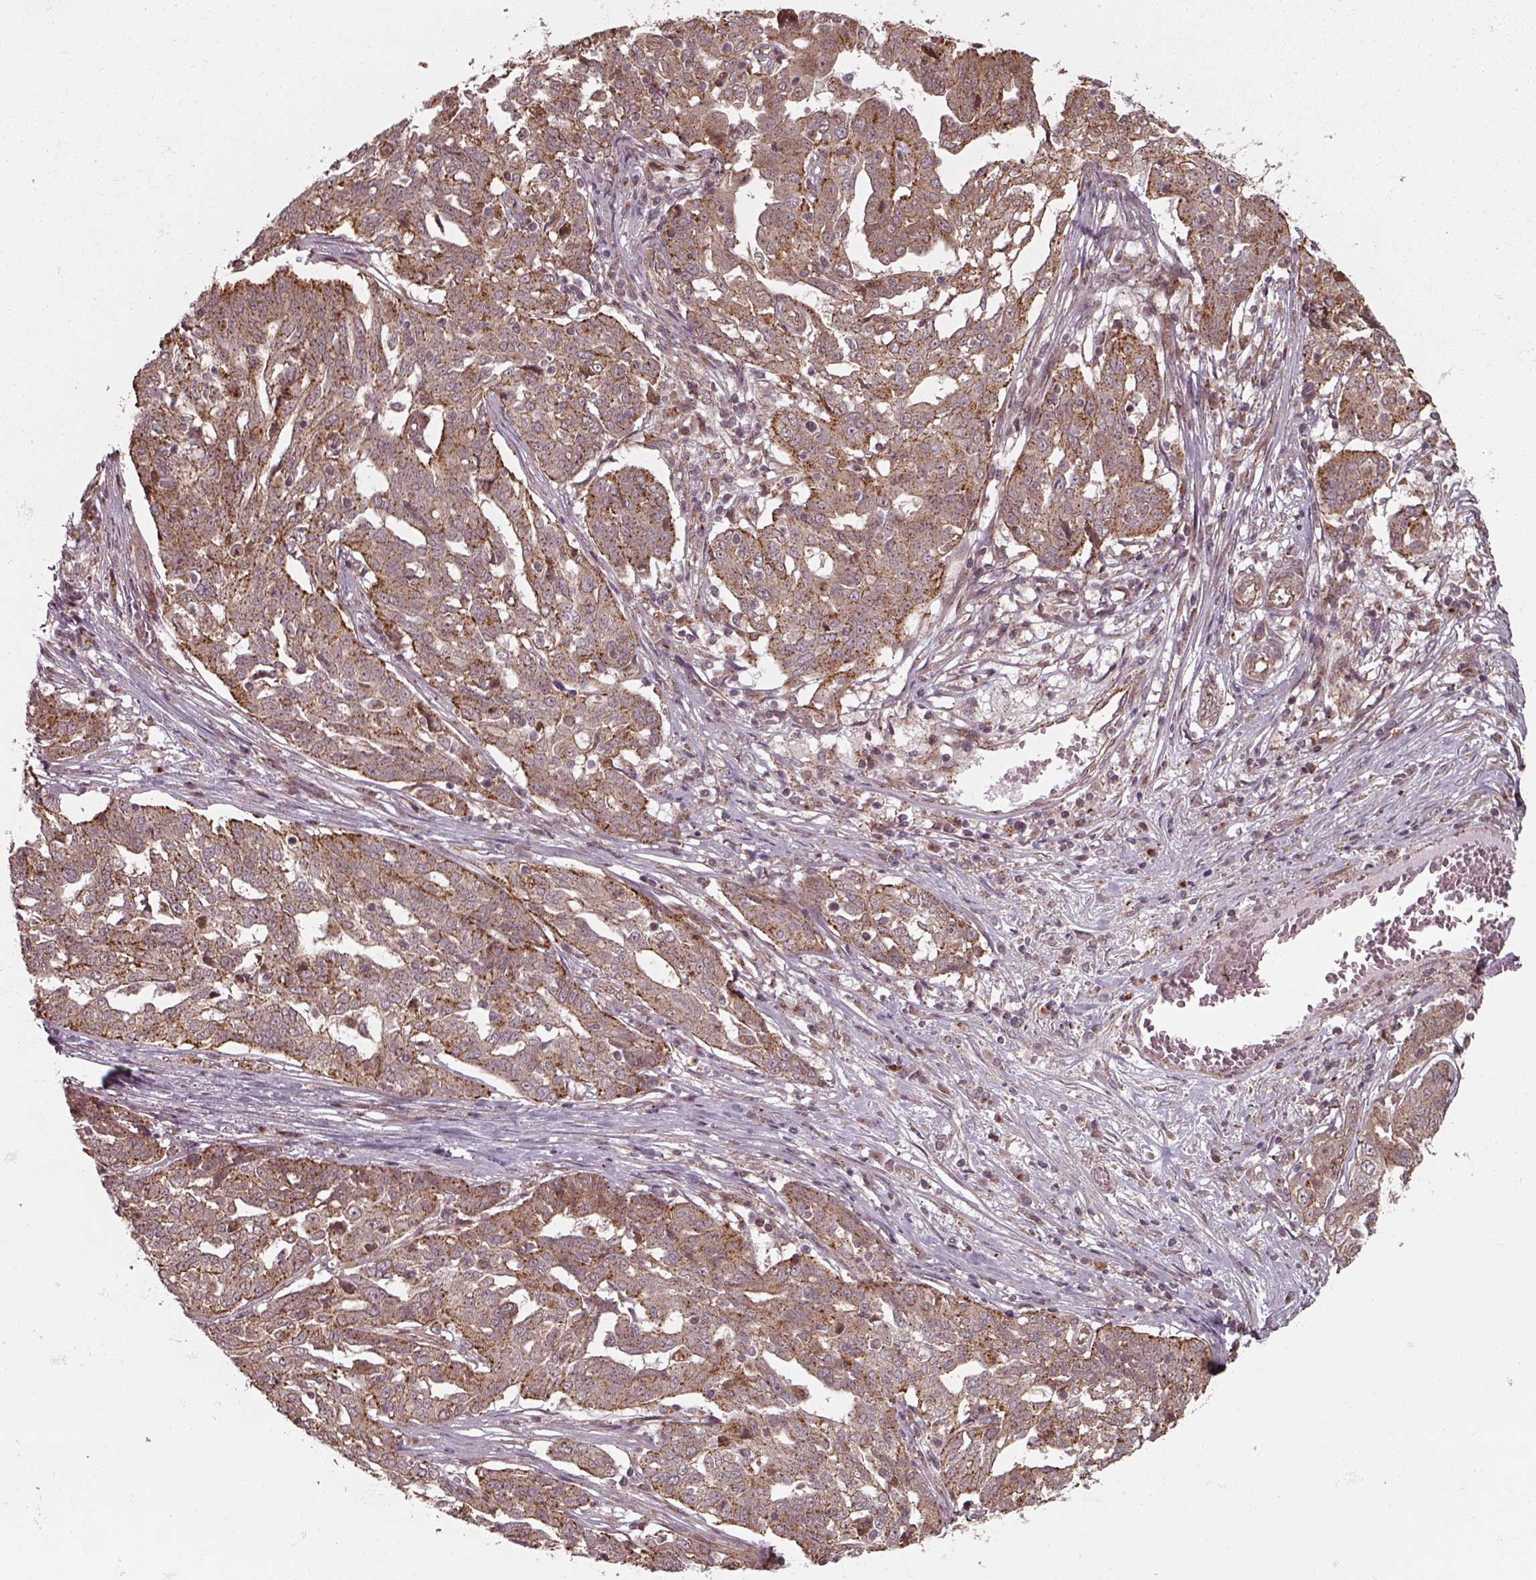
{"staining": {"intensity": "strong", "quantity": ">75%", "location": "cytoplasmic/membranous"}, "tissue": "ovarian cancer", "cell_type": "Tumor cells", "image_type": "cancer", "snomed": [{"axis": "morphology", "description": "Cystadenocarcinoma, serous, NOS"}, {"axis": "topography", "description": "Ovary"}], "caption": "Protein staining of serous cystadenocarcinoma (ovarian) tissue exhibits strong cytoplasmic/membranous expression in about >75% of tumor cells.", "gene": "CHMP3", "patient": {"sex": "female", "age": 67}}